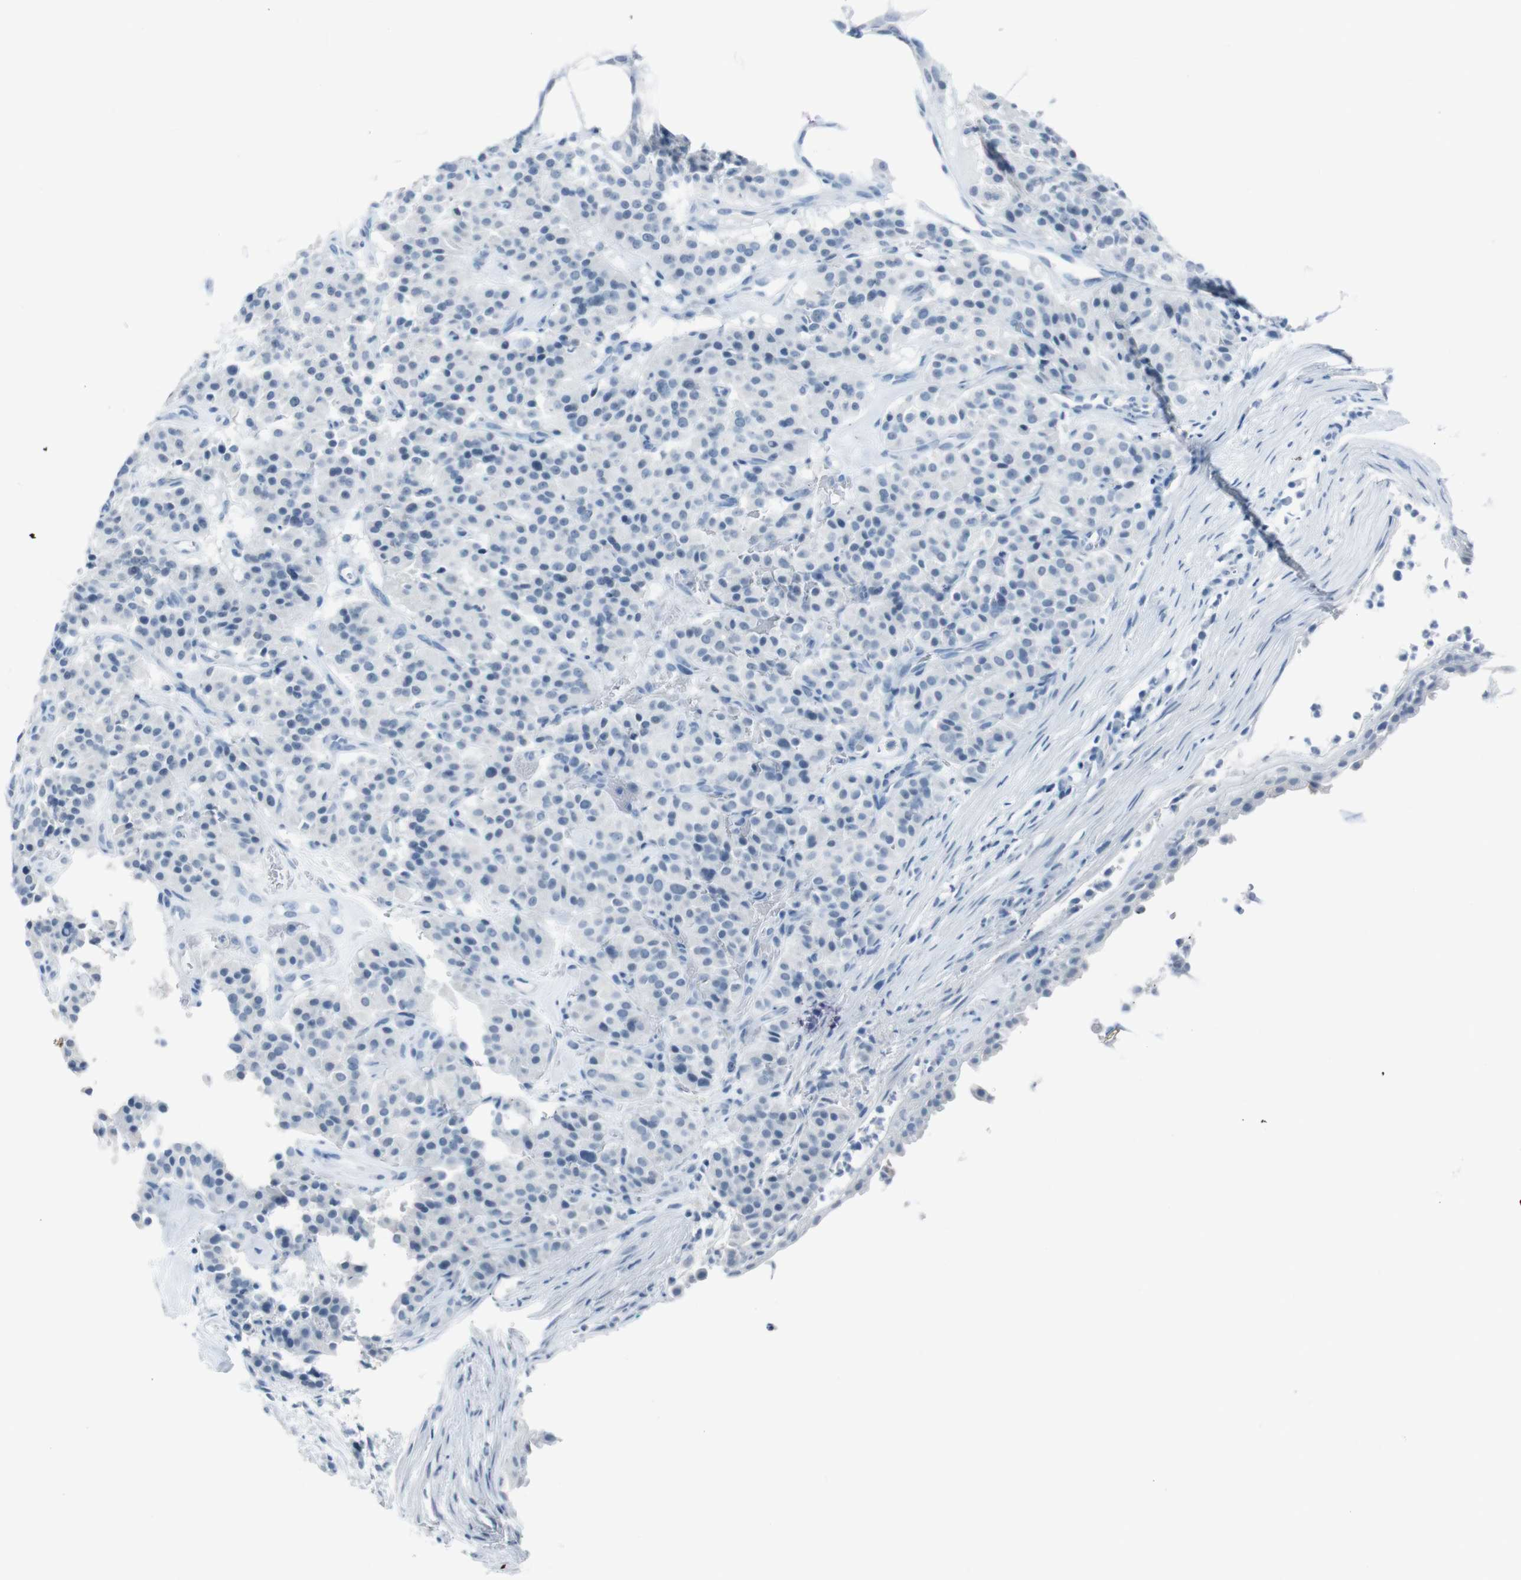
{"staining": {"intensity": "negative", "quantity": "none", "location": "none"}, "tissue": "carcinoid", "cell_type": "Tumor cells", "image_type": "cancer", "snomed": [{"axis": "morphology", "description": "Carcinoid, malignant, NOS"}, {"axis": "topography", "description": "Lung"}], "caption": "DAB immunohistochemical staining of human carcinoid demonstrates no significant staining in tumor cells.", "gene": "TMEM207", "patient": {"sex": "male", "age": 30}}